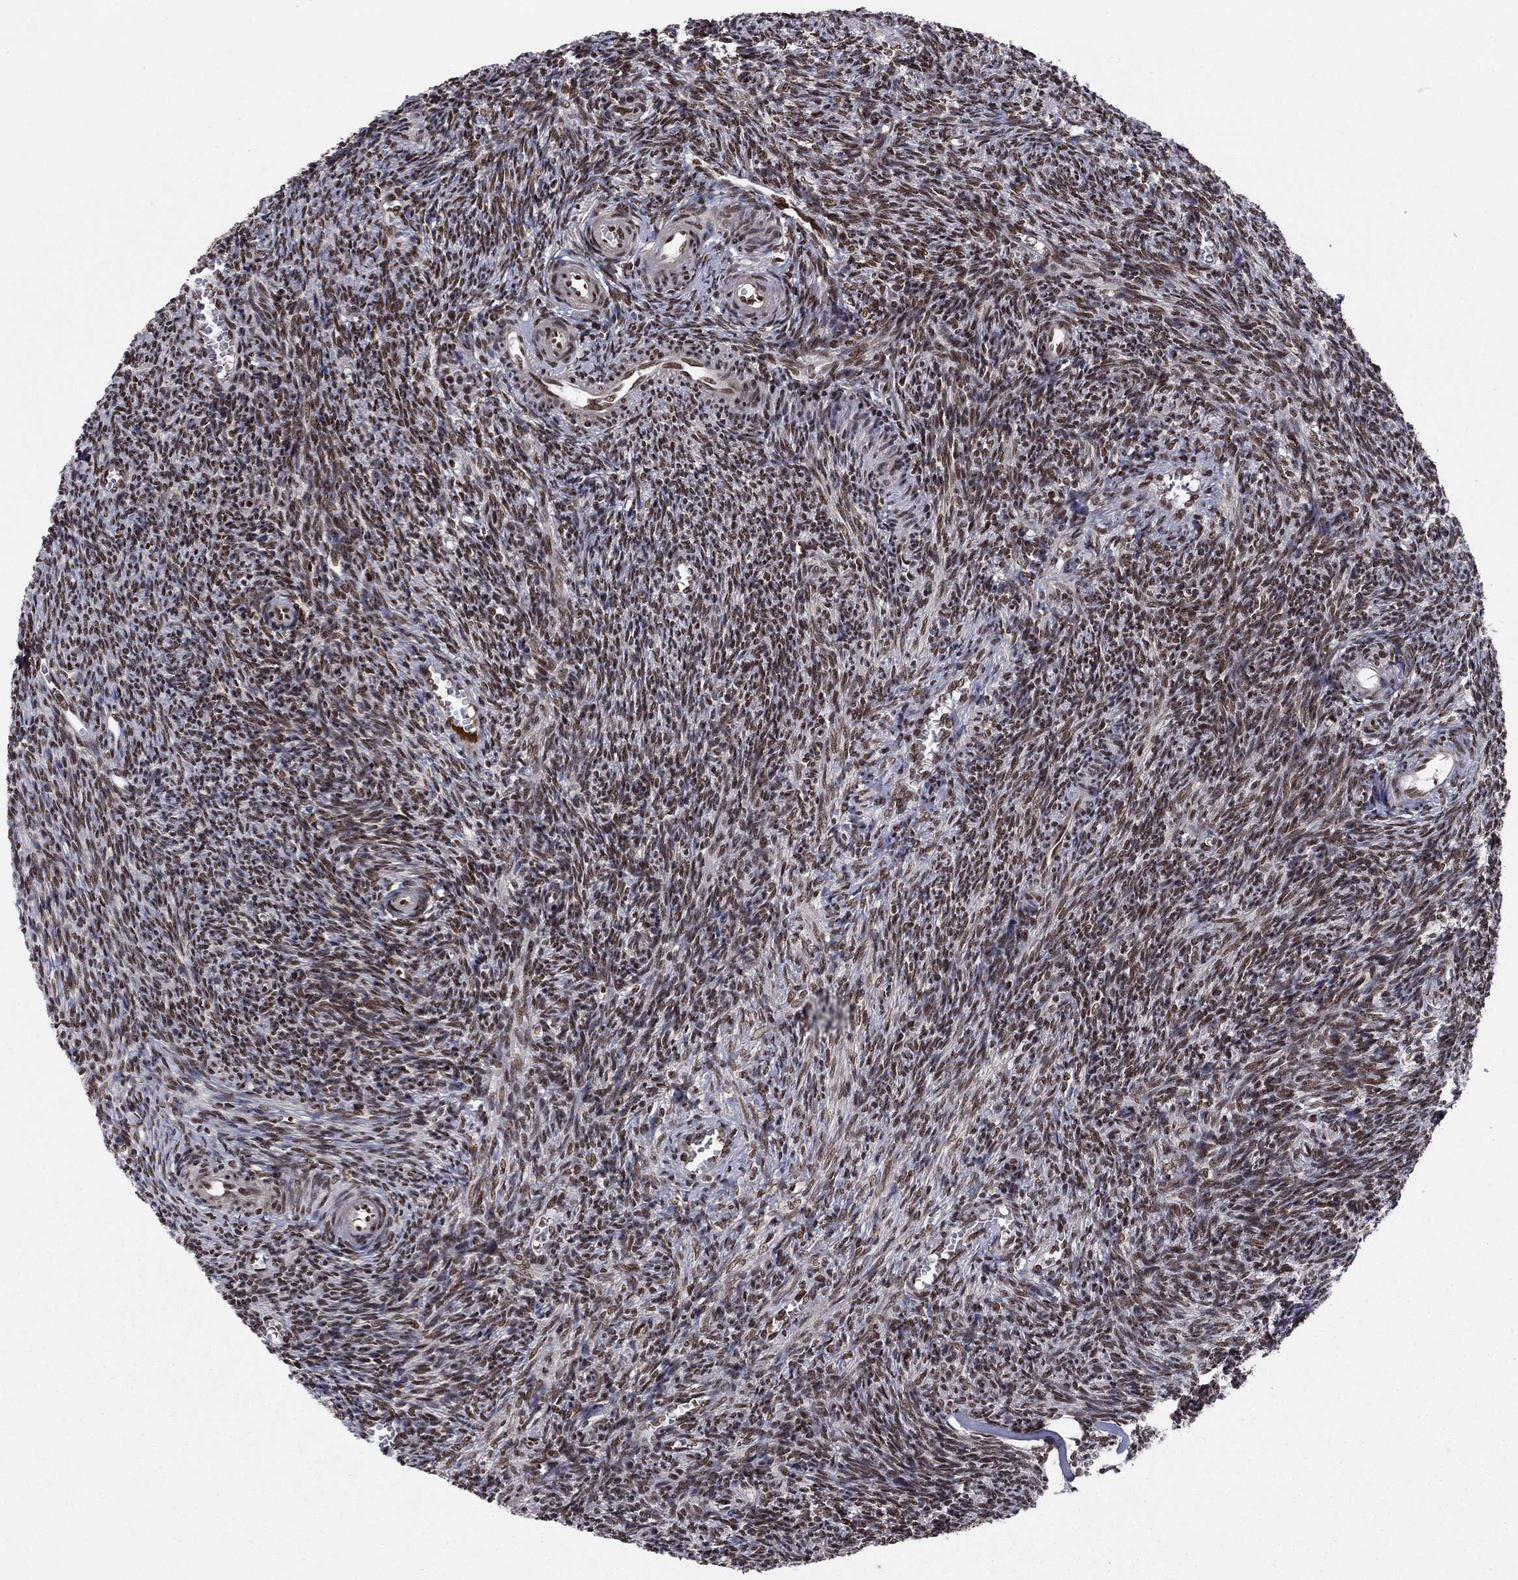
{"staining": {"intensity": "strong", "quantity": "25%-75%", "location": "nuclear"}, "tissue": "ovary", "cell_type": "Ovarian stroma cells", "image_type": "normal", "snomed": [{"axis": "morphology", "description": "Normal tissue, NOS"}, {"axis": "topography", "description": "Ovary"}], "caption": "Strong nuclear protein positivity is present in about 25%-75% of ovarian stroma cells in ovary.", "gene": "USP54", "patient": {"sex": "female", "age": 27}}